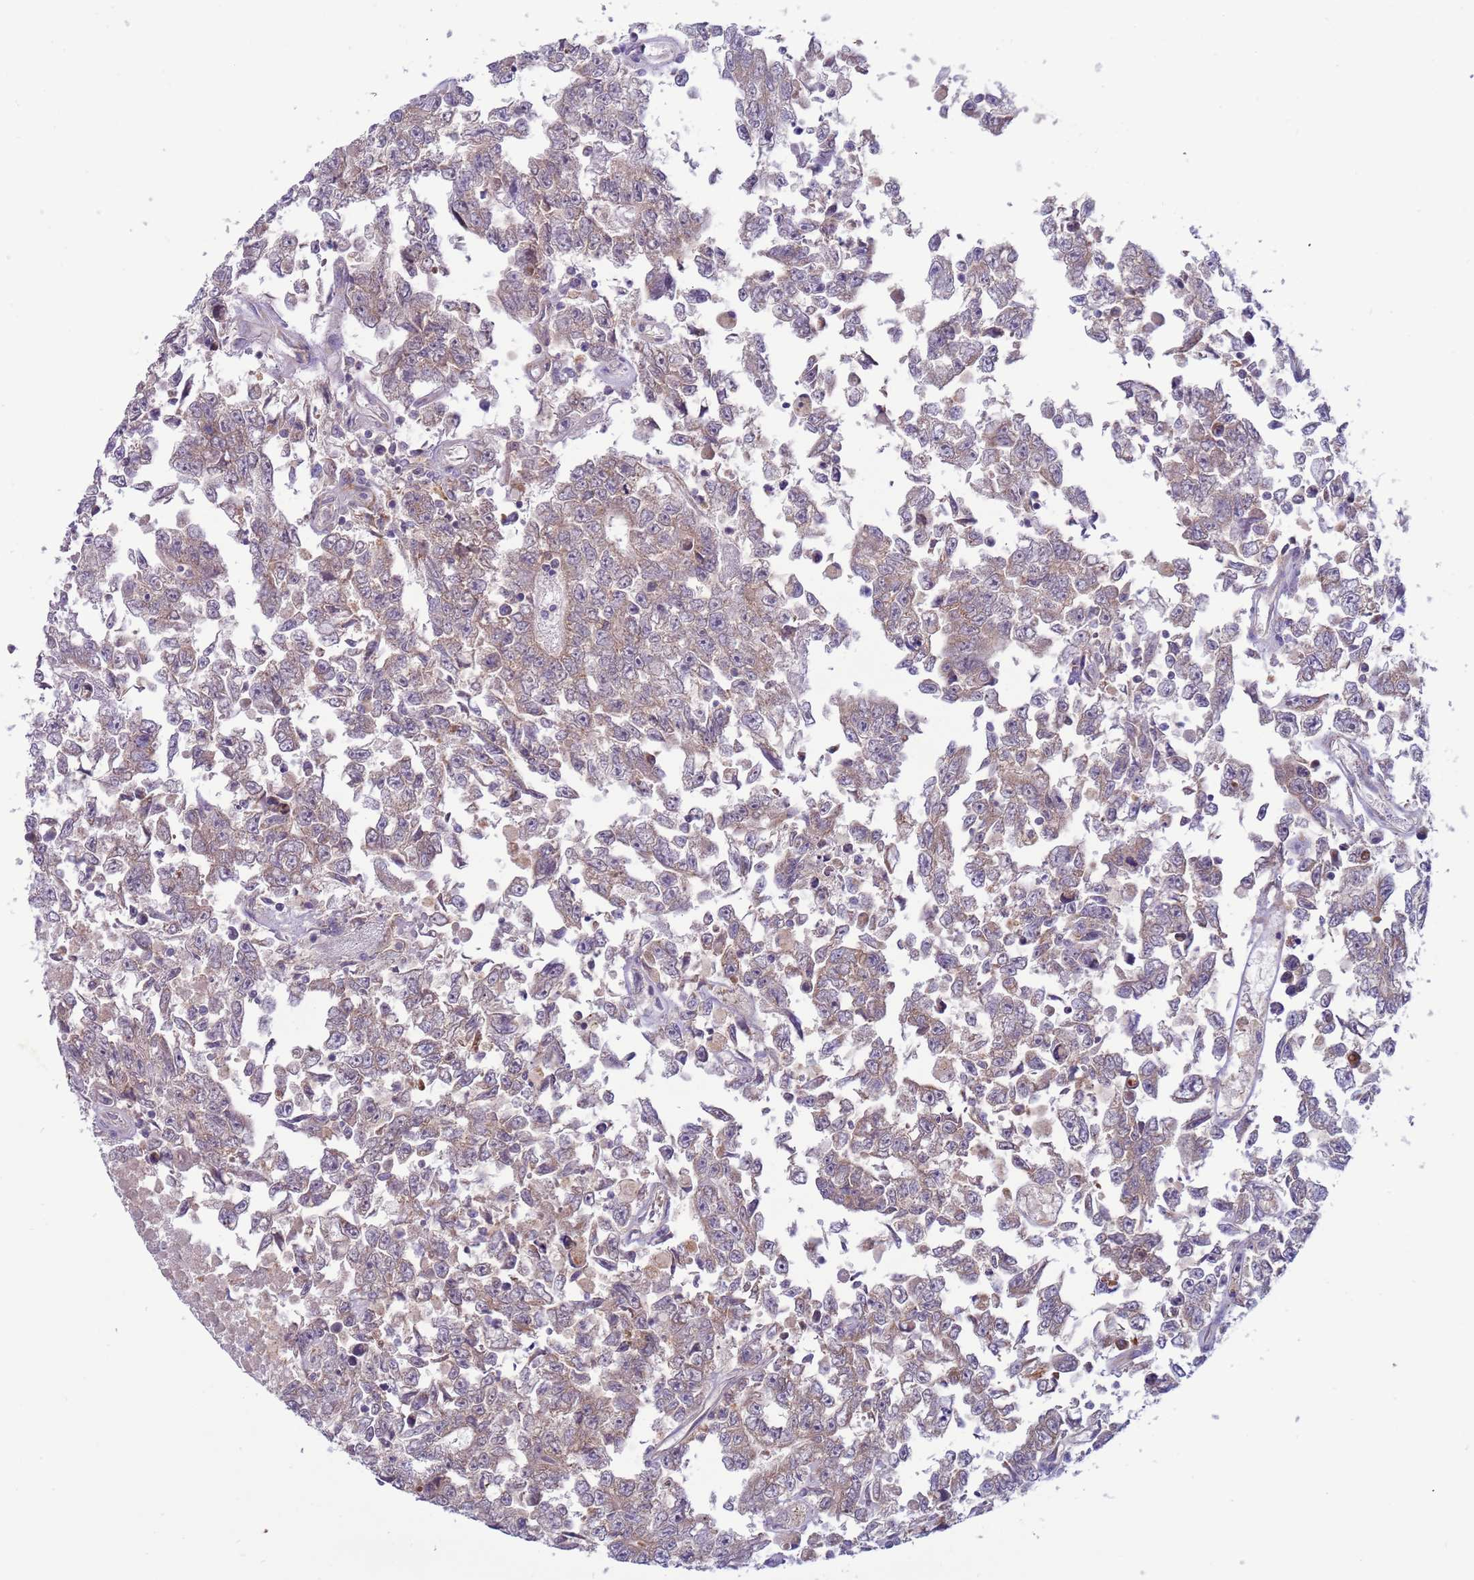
{"staining": {"intensity": "weak", "quantity": "25%-75%", "location": "cytoplasmic/membranous"}, "tissue": "testis cancer", "cell_type": "Tumor cells", "image_type": "cancer", "snomed": [{"axis": "morphology", "description": "Carcinoma, Embryonal, NOS"}, {"axis": "topography", "description": "Testis"}], "caption": "IHC image of neoplastic tissue: human testis cancer (embryonal carcinoma) stained using immunohistochemistry (IHC) demonstrates low levels of weak protein expression localized specifically in the cytoplasmic/membranous of tumor cells, appearing as a cytoplasmic/membranous brown color.", "gene": "UQCRQ", "patient": {"sex": "male", "age": 25}}